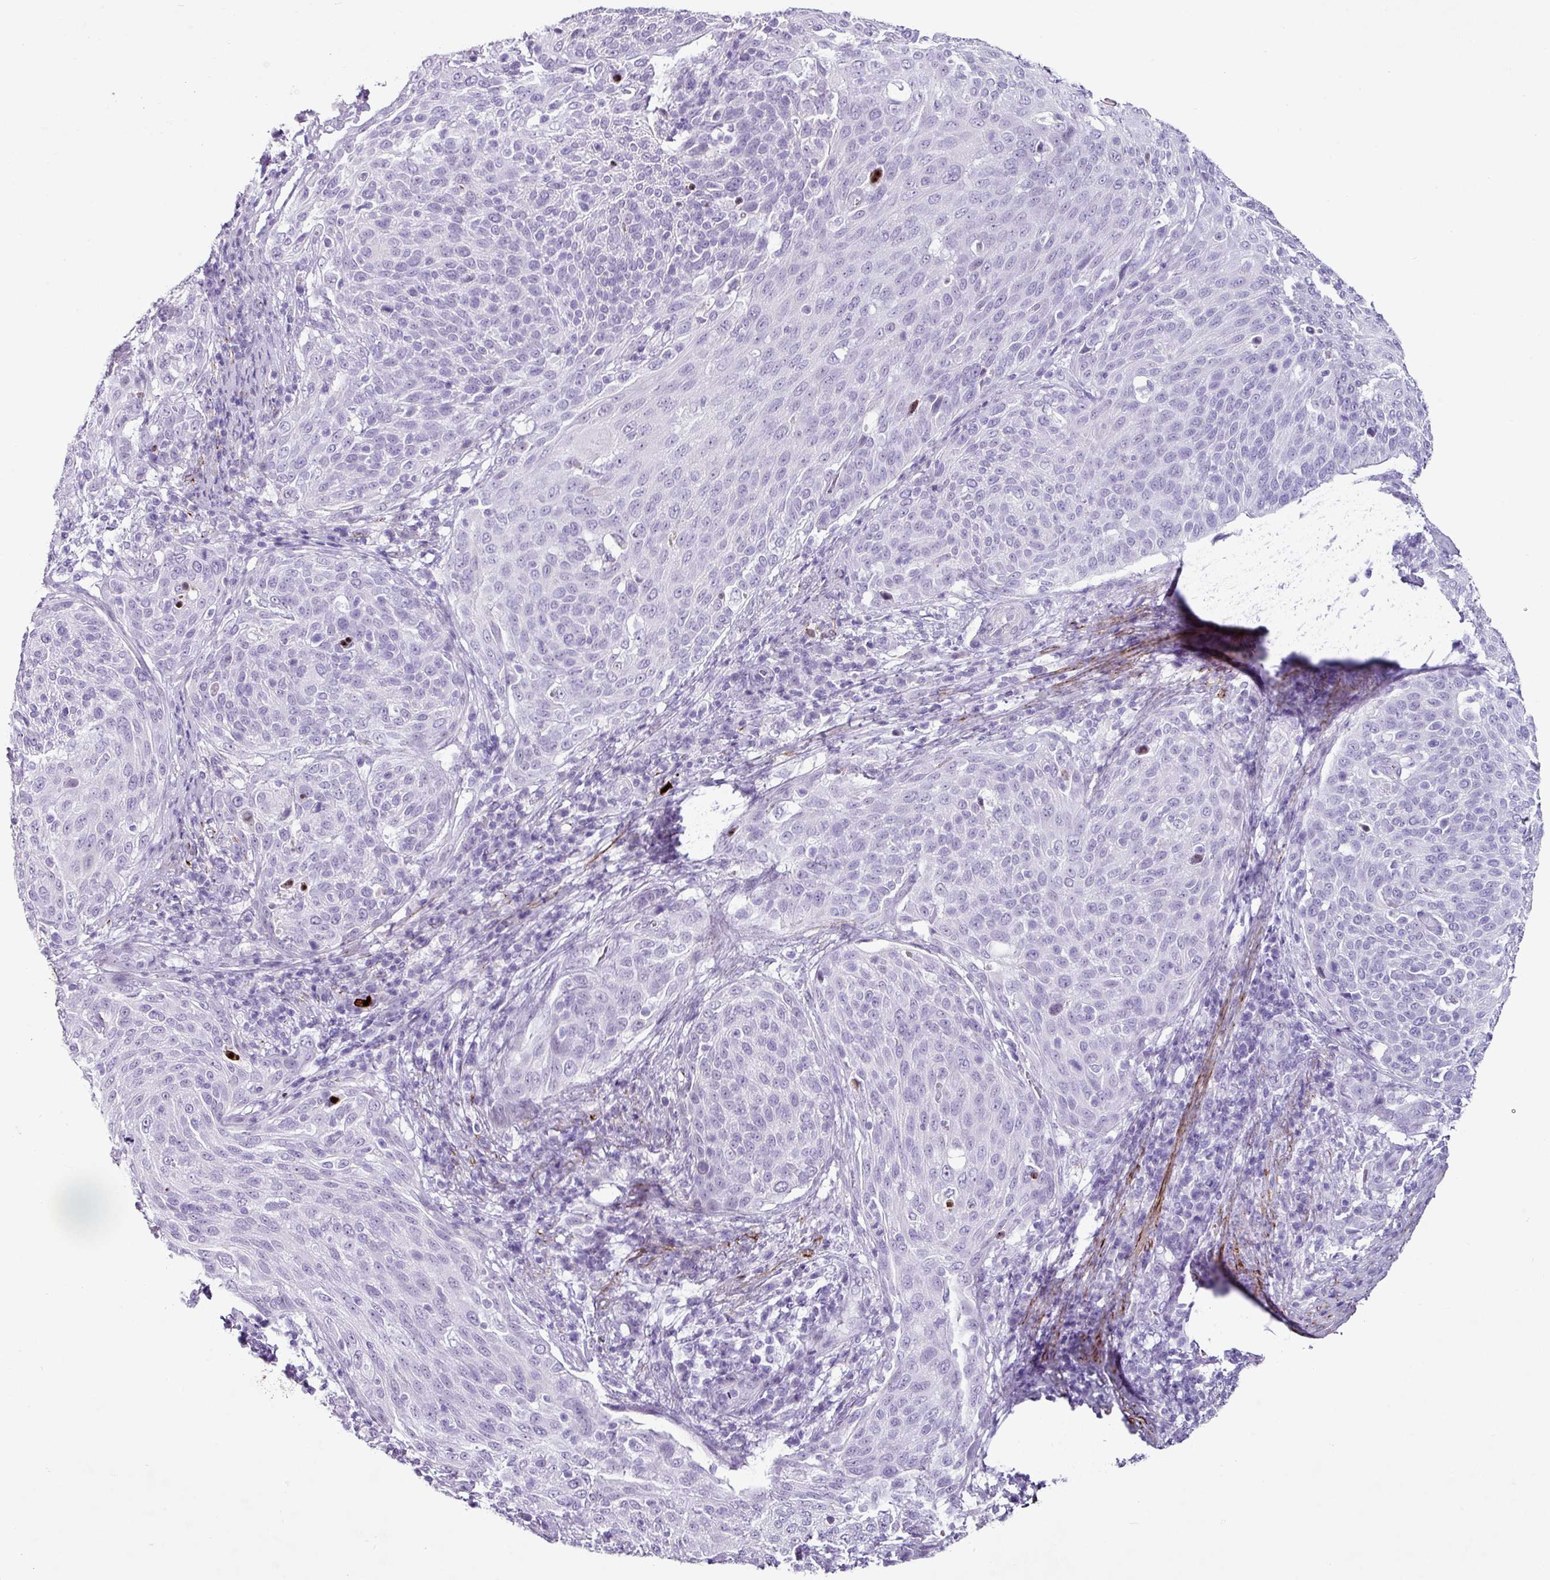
{"staining": {"intensity": "negative", "quantity": "none", "location": "none"}, "tissue": "cervical cancer", "cell_type": "Tumor cells", "image_type": "cancer", "snomed": [{"axis": "morphology", "description": "Squamous cell carcinoma, NOS"}, {"axis": "topography", "description": "Cervix"}], "caption": "An IHC histopathology image of squamous cell carcinoma (cervical) is shown. There is no staining in tumor cells of squamous cell carcinoma (cervical). Nuclei are stained in blue.", "gene": "TRA2A", "patient": {"sex": "female", "age": 31}}